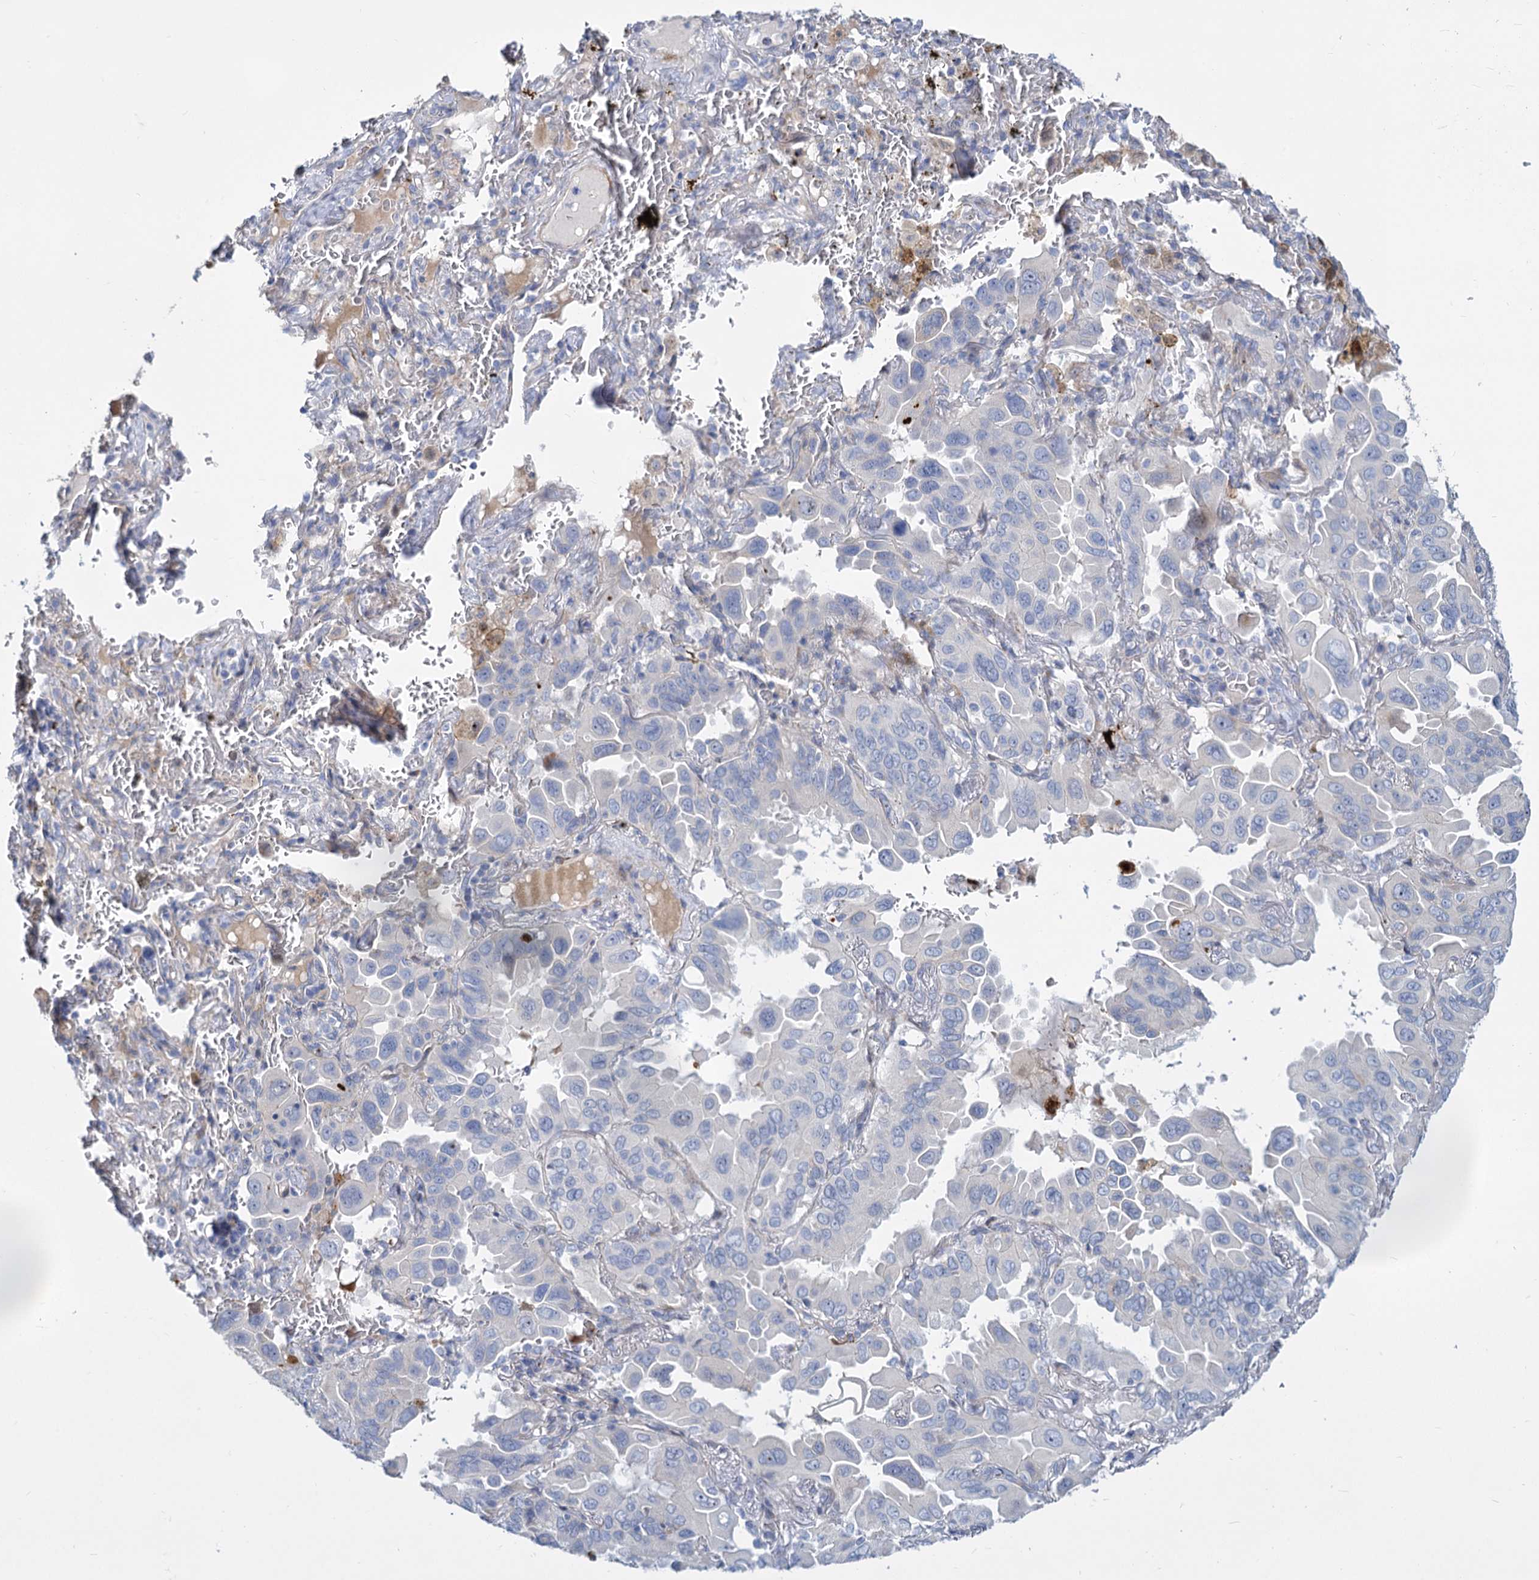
{"staining": {"intensity": "negative", "quantity": "none", "location": "none"}, "tissue": "lung cancer", "cell_type": "Tumor cells", "image_type": "cancer", "snomed": [{"axis": "morphology", "description": "Adenocarcinoma, NOS"}, {"axis": "topography", "description": "Lung"}], "caption": "High power microscopy image of an IHC micrograph of lung adenocarcinoma, revealing no significant staining in tumor cells.", "gene": "TRIM77", "patient": {"sex": "male", "age": 64}}